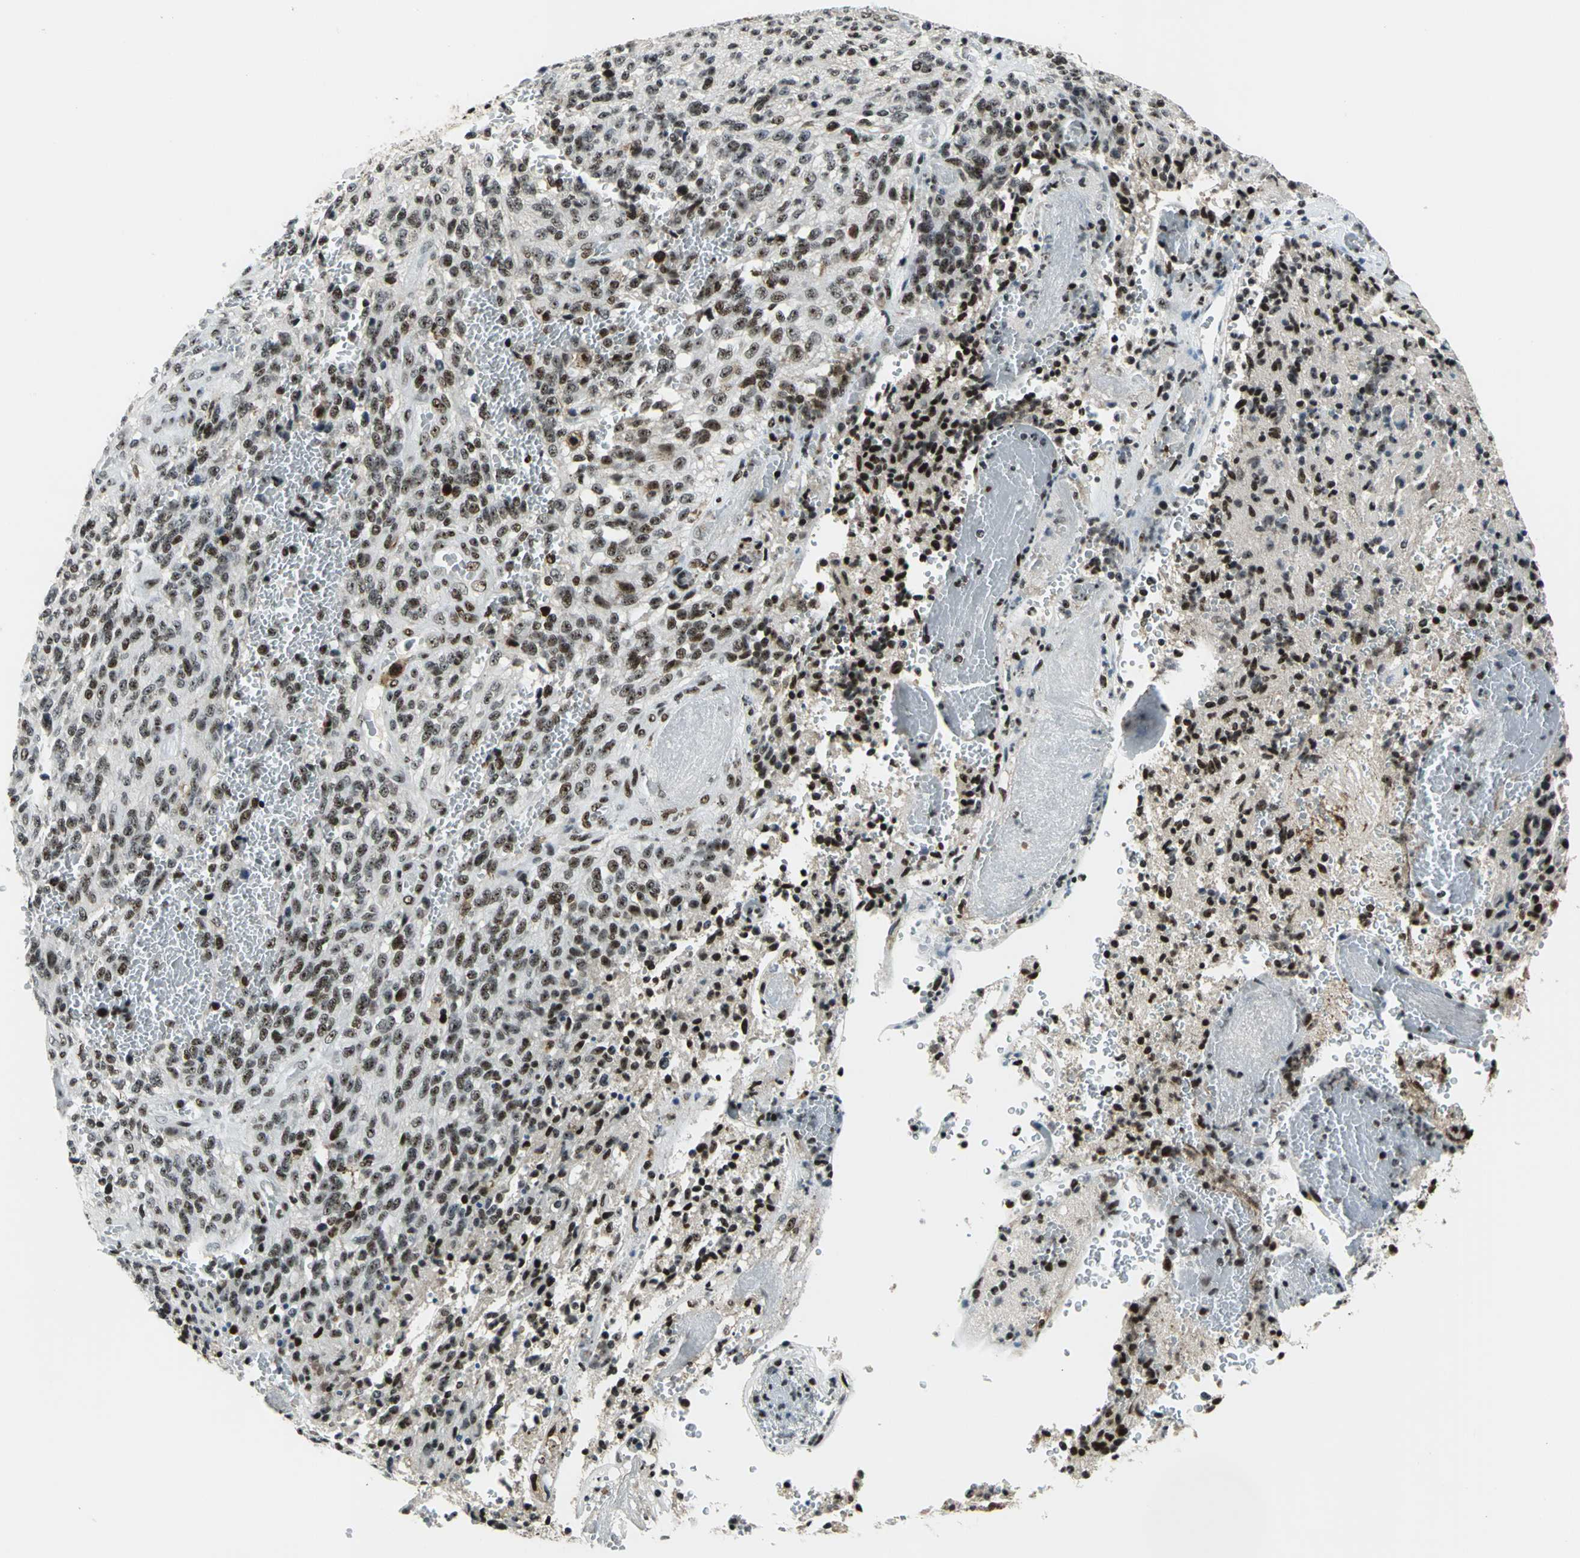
{"staining": {"intensity": "moderate", "quantity": ">75%", "location": "nuclear"}, "tissue": "glioma", "cell_type": "Tumor cells", "image_type": "cancer", "snomed": [{"axis": "morphology", "description": "Normal tissue, NOS"}, {"axis": "morphology", "description": "Glioma, malignant, High grade"}, {"axis": "topography", "description": "Cerebral cortex"}], "caption": "Human malignant glioma (high-grade) stained with a brown dye demonstrates moderate nuclear positive positivity in about >75% of tumor cells.", "gene": "UBTF", "patient": {"sex": "male", "age": 56}}